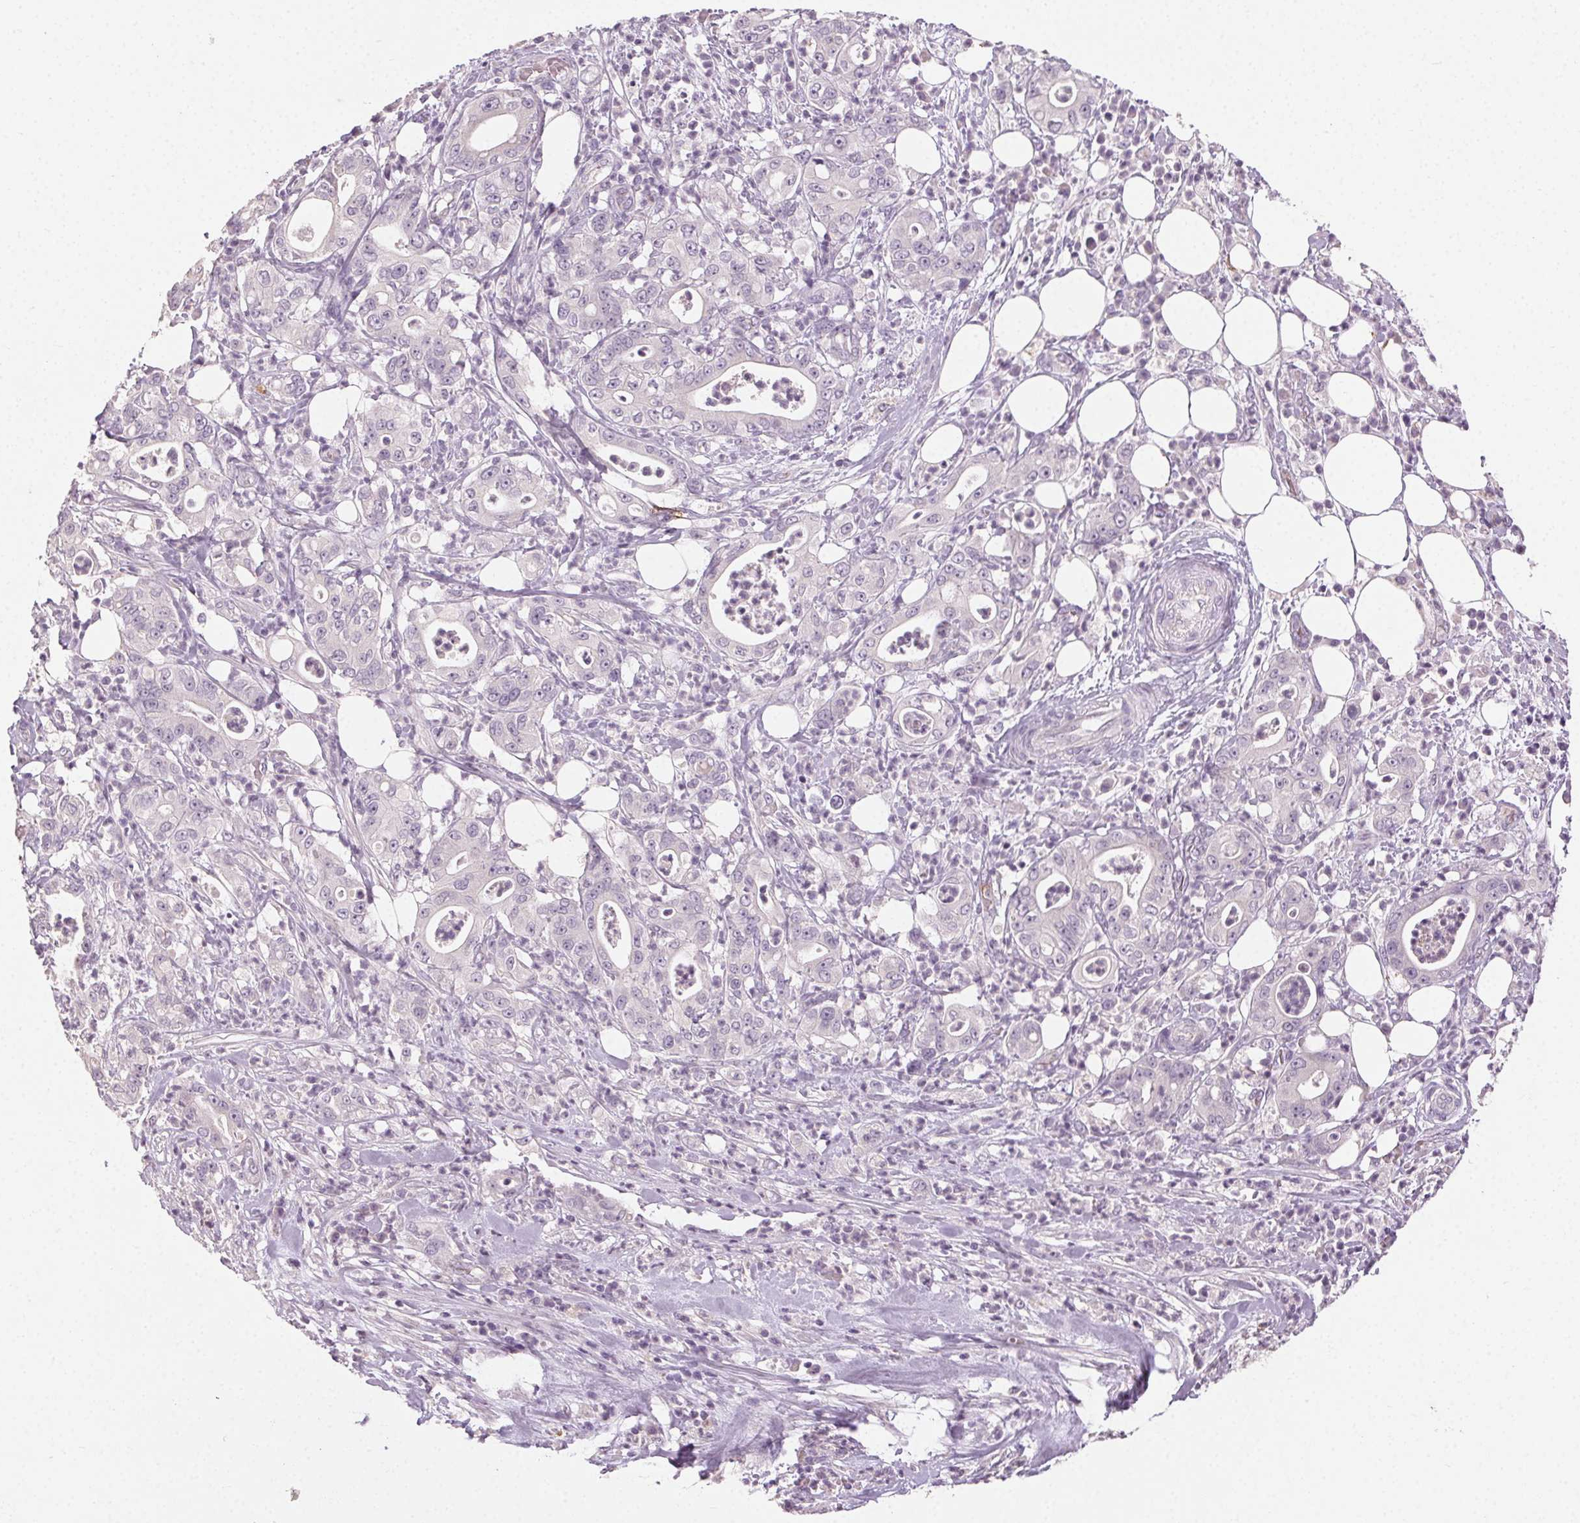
{"staining": {"intensity": "negative", "quantity": "none", "location": "none"}, "tissue": "pancreatic cancer", "cell_type": "Tumor cells", "image_type": "cancer", "snomed": [{"axis": "morphology", "description": "Adenocarcinoma, NOS"}, {"axis": "topography", "description": "Pancreas"}], "caption": "The immunohistochemistry (IHC) histopathology image has no significant expression in tumor cells of pancreatic cancer tissue.", "gene": "CLTRN", "patient": {"sex": "male", "age": 71}}